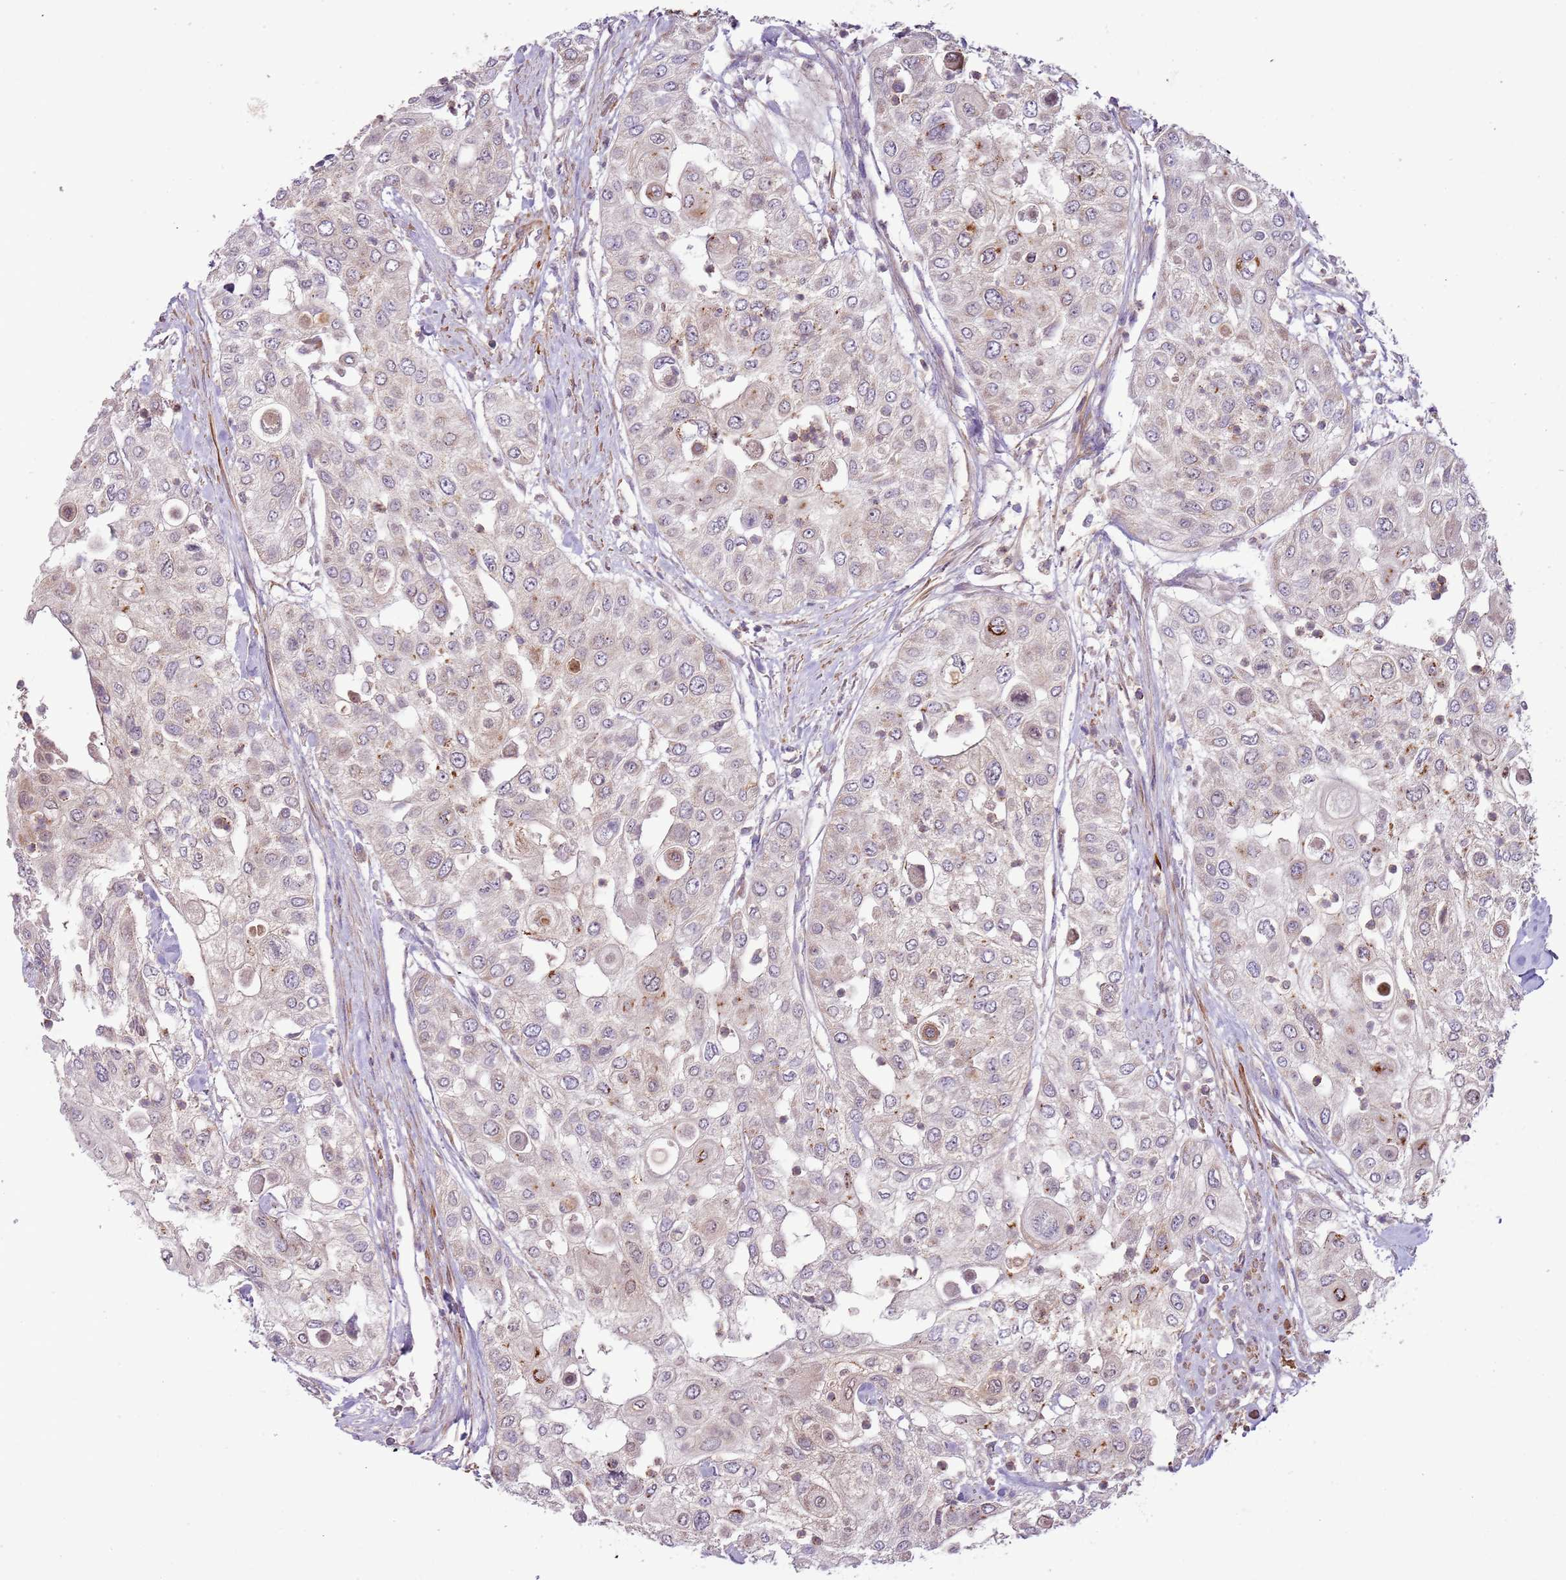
{"staining": {"intensity": "weak", "quantity": "<25%", "location": "cytoplasmic/membranous"}, "tissue": "urothelial cancer", "cell_type": "Tumor cells", "image_type": "cancer", "snomed": [{"axis": "morphology", "description": "Urothelial carcinoma, High grade"}, {"axis": "topography", "description": "Urinary bladder"}], "caption": "High magnification brightfield microscopy of urothelial carcinoma (high-grade) stained with DAB (3,3'-diaminobenzidine) (brown) and counterstained with hematoxylin (blue): tumor cells show no significant staining.", "gene": "DTD2", "patient": {"sex": "female", "age": 79}}